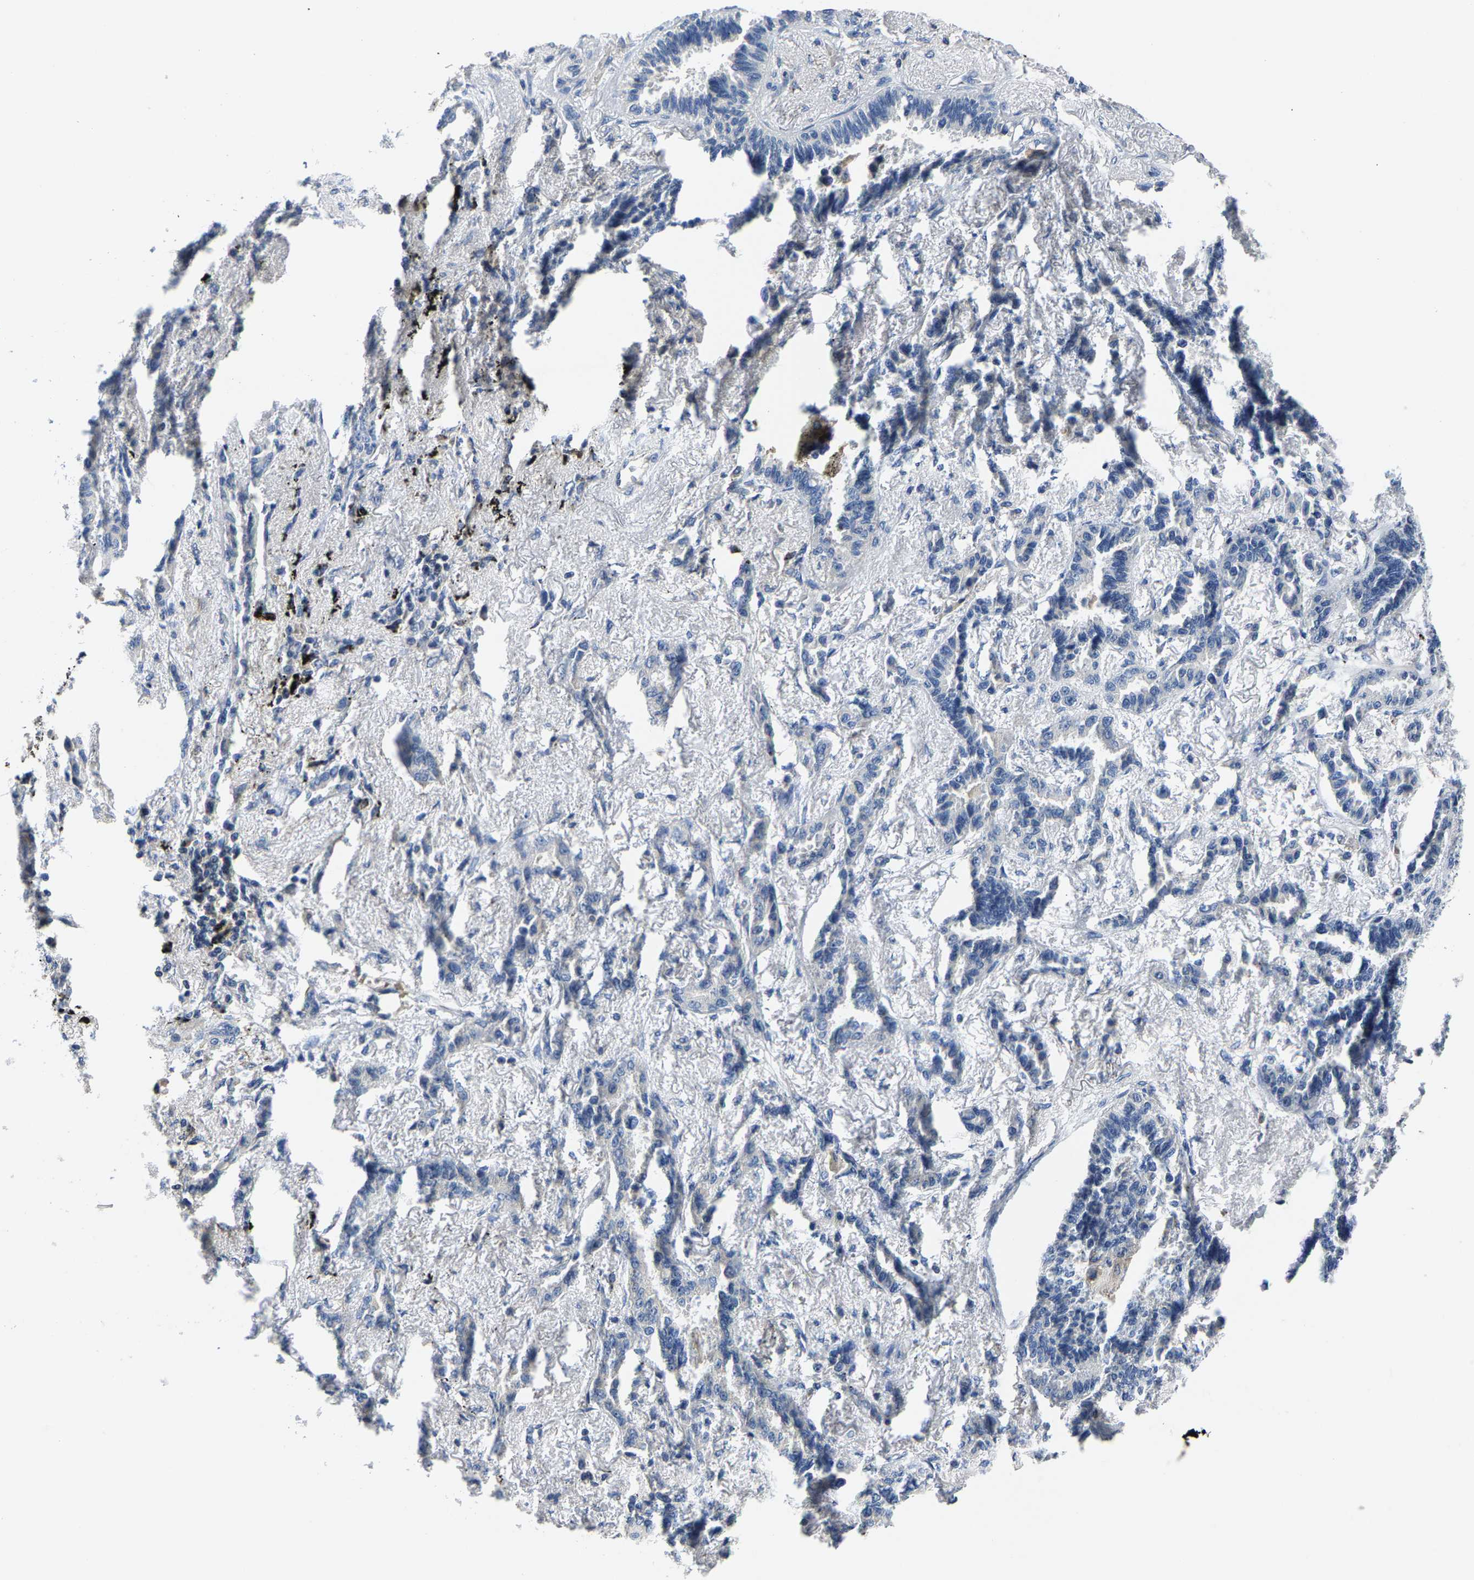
{"staining": {"intensity": "negative", "quantity": "none", "location": "none"}, "tissue": "lung cancer", "cell_type": "Tumor cells", "image_type": "cancer", "snomed": [{"axis": "morphology", "description": "Adenocarcinoma, NOS"}, {"axis": "topography", "description": "Lung"}], "caption": "Adenocarcinoma (lung) stained for a protein using IHC demonstrates no positivity tumor cells.", "gene": "AGBL3", "patient": {"sex": "male", "age": 59}}